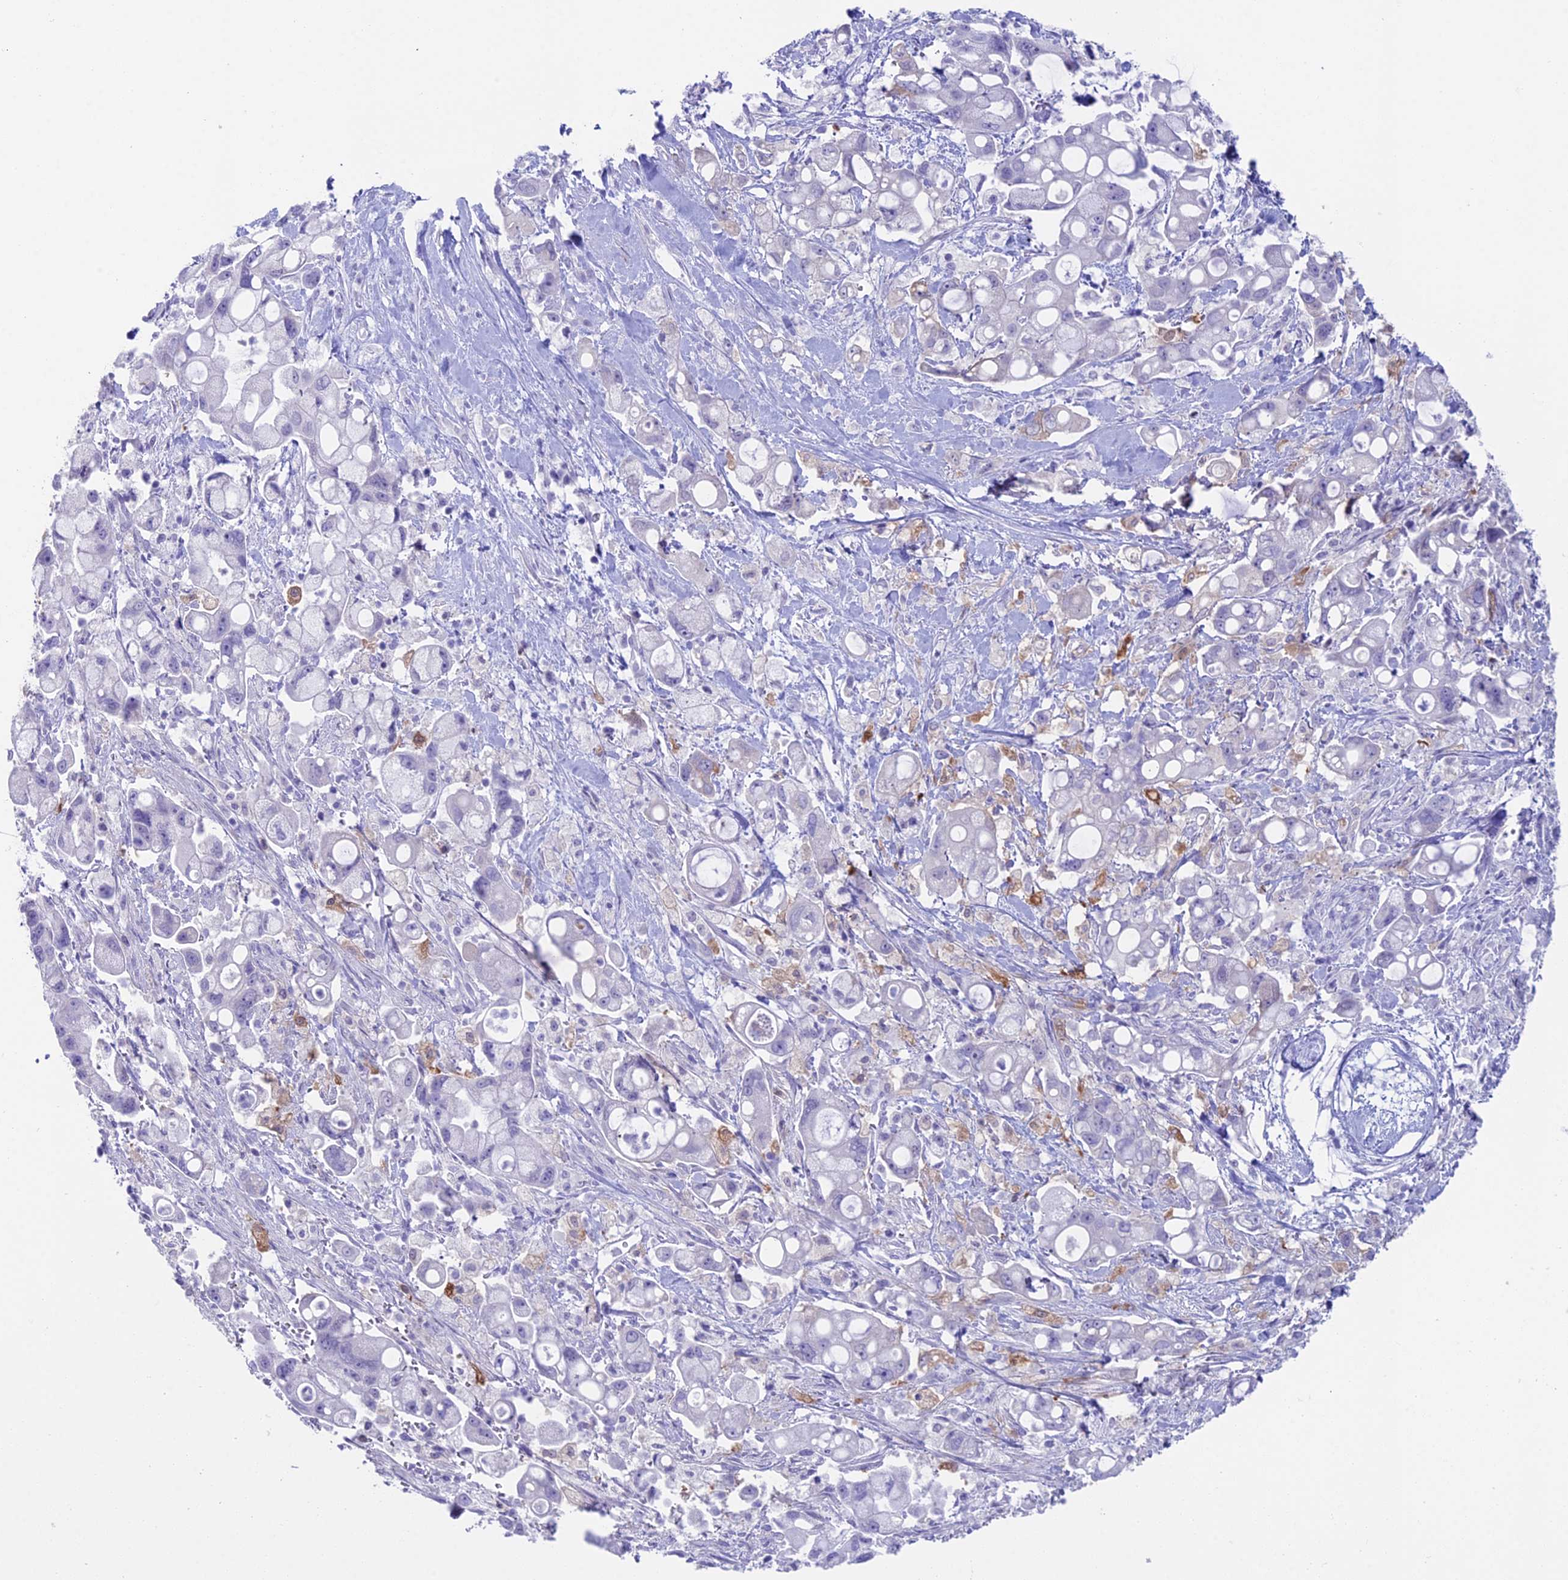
{"staining": {"intensity": "negative", "quantity": "none", "location": "none"}, "tissue": "pancreatic cancer", "cell_type": "Tumor cells", "image_type": "cancer", "snomed": [{"axis": "morphology", "description": "Adenocarcinoma, NOS"}, {"axis": "topography", "description": "Pancreas"}], "caption": "Immunohistochemistry micrograph of neoplastic tissue: pancreatic cancer stained with DAB (3,3'-diaminobenzidine) exhibits no significant protein positivity in tumor cells. The staining was performed using DAB (3,3'-diaminobenzidine) to visualize the protein expression in brown, while the nuclei were stained in blue with hematoxylin (Magnification: 20x).", "gene": "CC2D2A", "patient": {"sex": "male", "age": 68}}